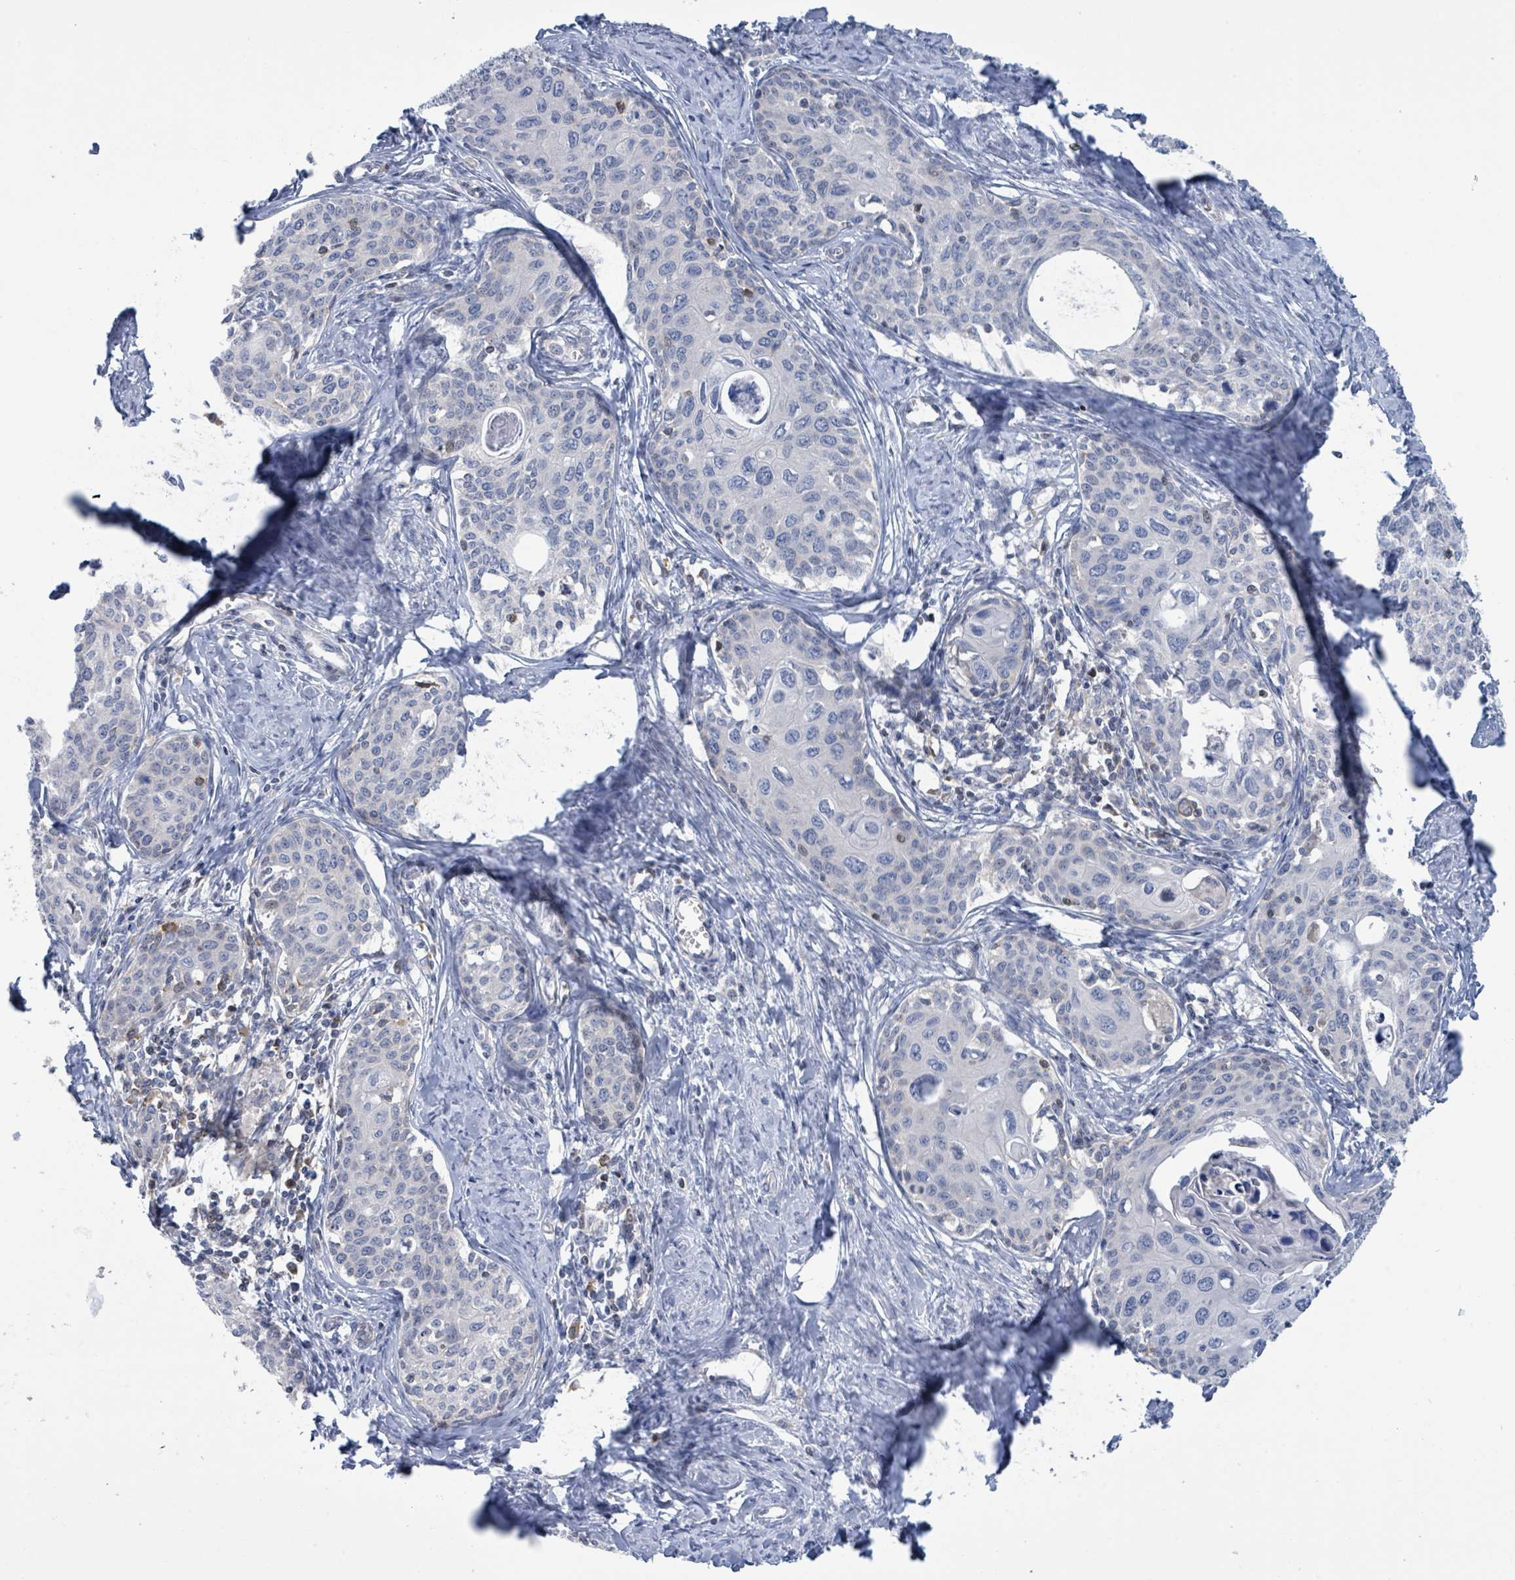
{"staining": {"intensity": "negative", "quantity": "none", "location": "none"}, "tissue": "cervical cancer", "cell_type": "Tumor cells", "image_type": "cancer", "snomed": [{"axis": "morphology", "description": "Squamous cell carcinoma, NOS"}, {"axis": "morphology", "description": "Adenocarcinoma, NOS"}, {"axis": "topography", "description": "Cervix"}], "caption": "Immunohistochemistry of human cervical cancer (adenocarcinoma) displays no positivity in tumor cells.", "gene": "DGKZ", "patient": {"sex": "female", "age": 52}}